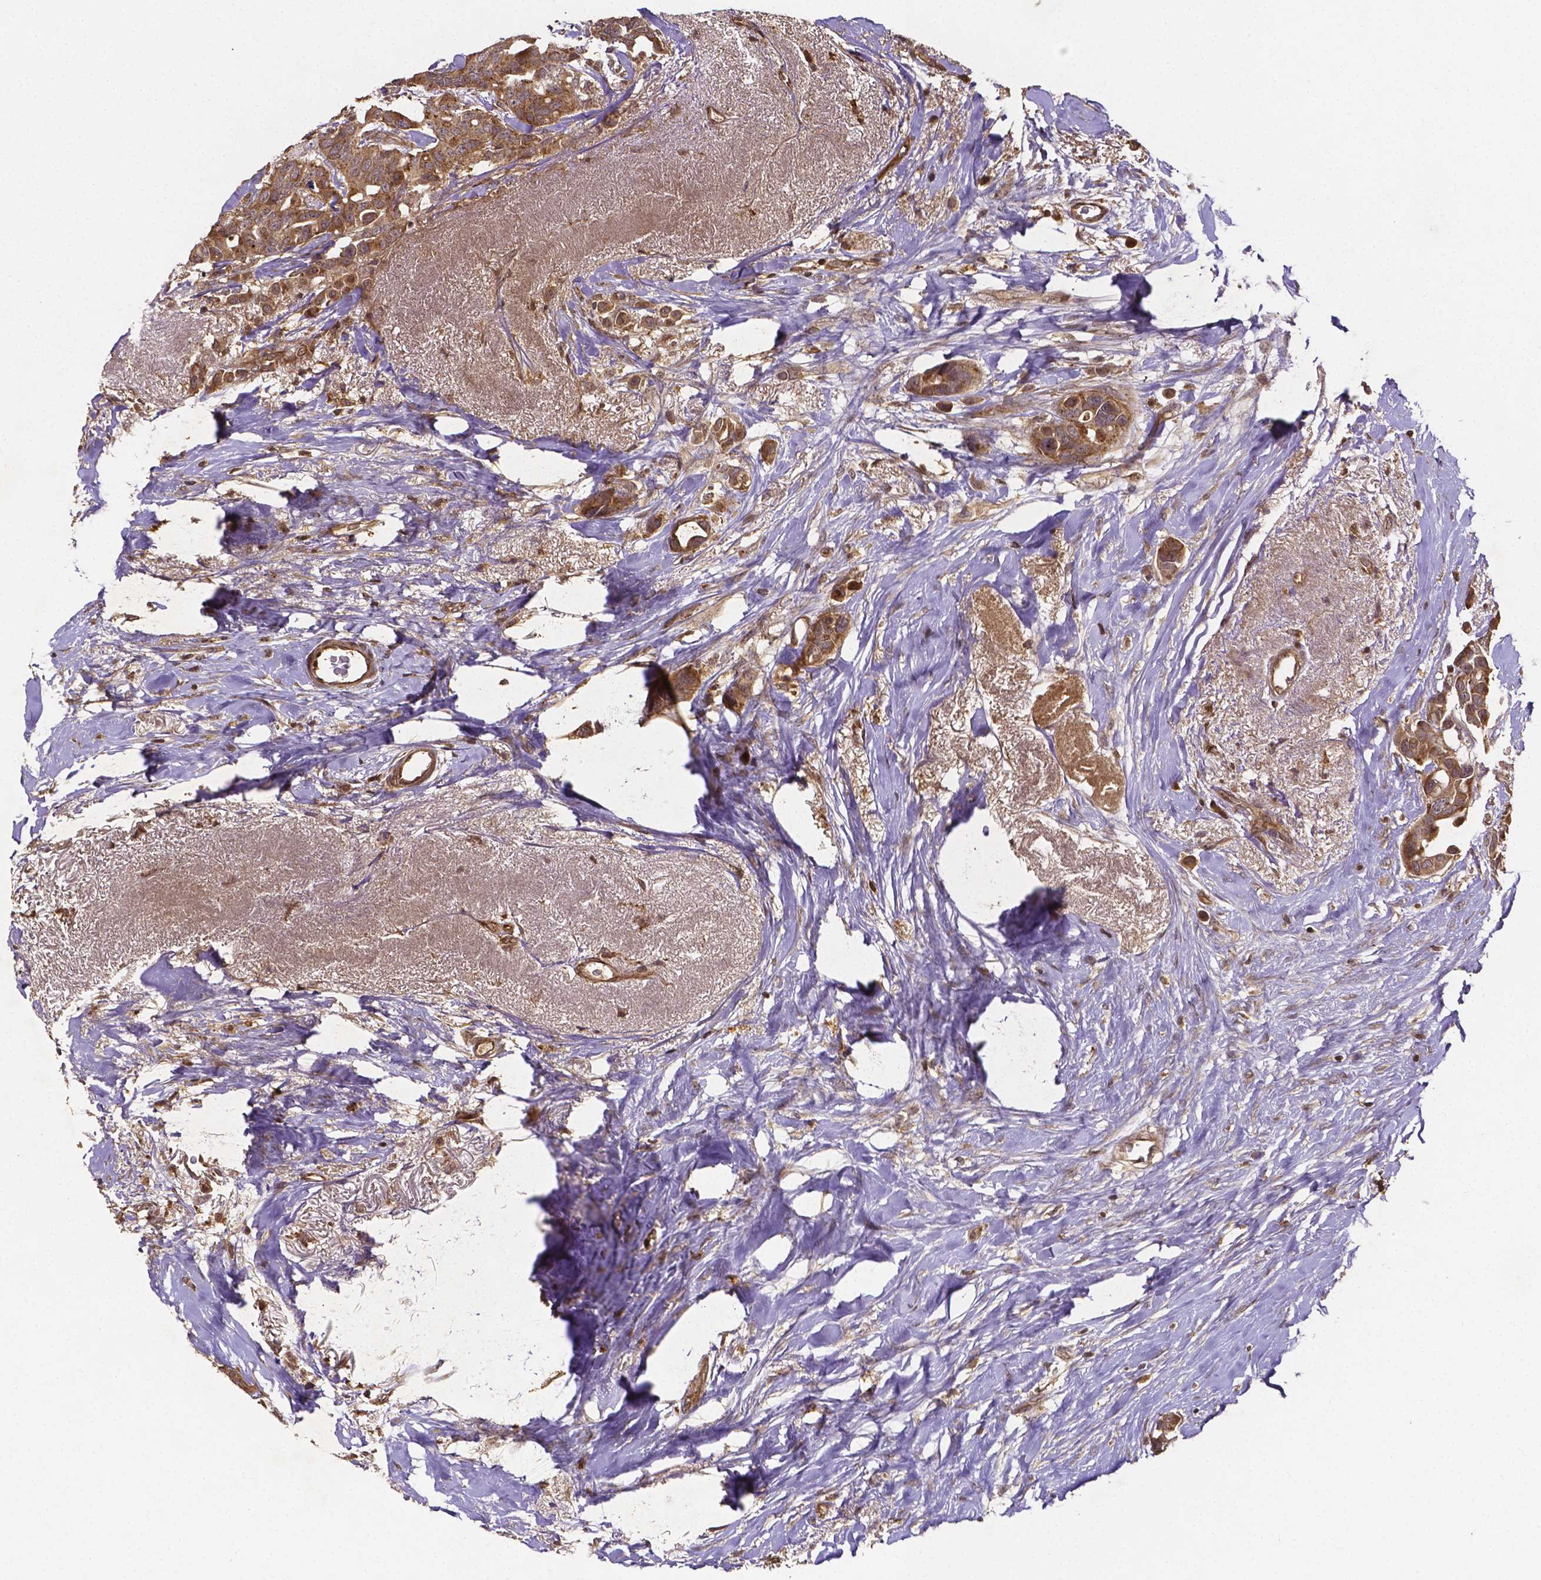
{"staining": {"intensity": "moderate", "quantity": ">75%", "location": "cytoplasmic/membranous"}, "tissue": "breast cancer", "cell_type": "Tumor cells", "image_type": "cancer", "snomed": [{"axis": "morphology", "description": "Duct carcinoma"}, {"axis": "topography", "description": "Breast"}], "caption": "Brown immunohistochemical staining in human breast infiltrating ductal carcinoma displays moderate cytoplasmic/membranous positivity in approximately >75% of tumor cells.", "gene": "RNF123", "patient": {"sex": "female", "age": 54}}